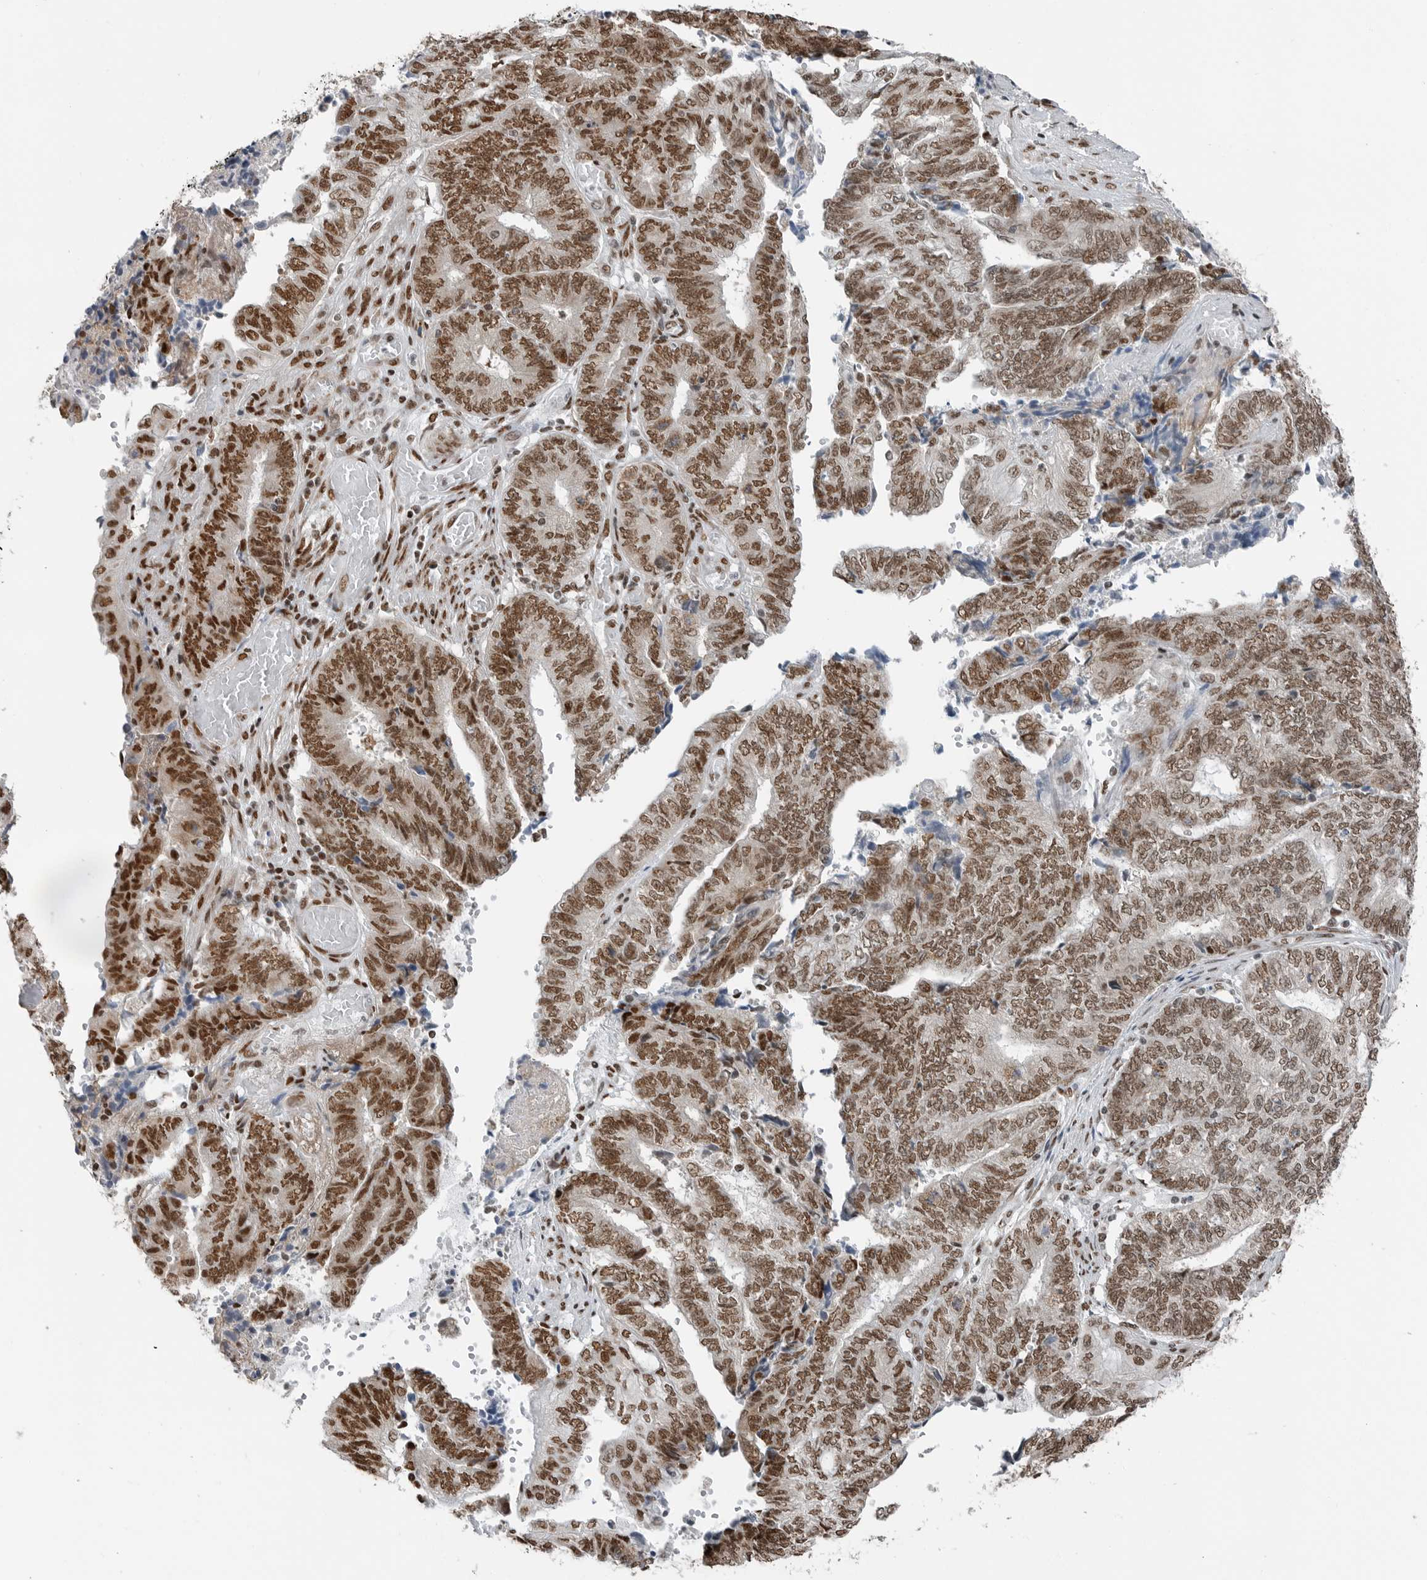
{"staining": {"intensity": "moderate", "quantity": ">75%", "location": "nuclear"}, "tissue": "endometrial cancer", "cell_type": "Tumor cells", "image_type": "cancer", "snomed": [{"axis": "morphology", "description": "Adenocarcinoma, NOS"}, {"axis": "topography", "description": "Uterus"}, {"axis": "topography", "description": "Endometrium"}], "caption": "Moderate nuclear positivity for a protein is appreciated in about >75% of tumor cells of endometrial cancer (adenocarcinoma) using immunohistochemistry (IHC).", "gene": "BLZF1", "patient": {"sex": "female", "age": 70}}